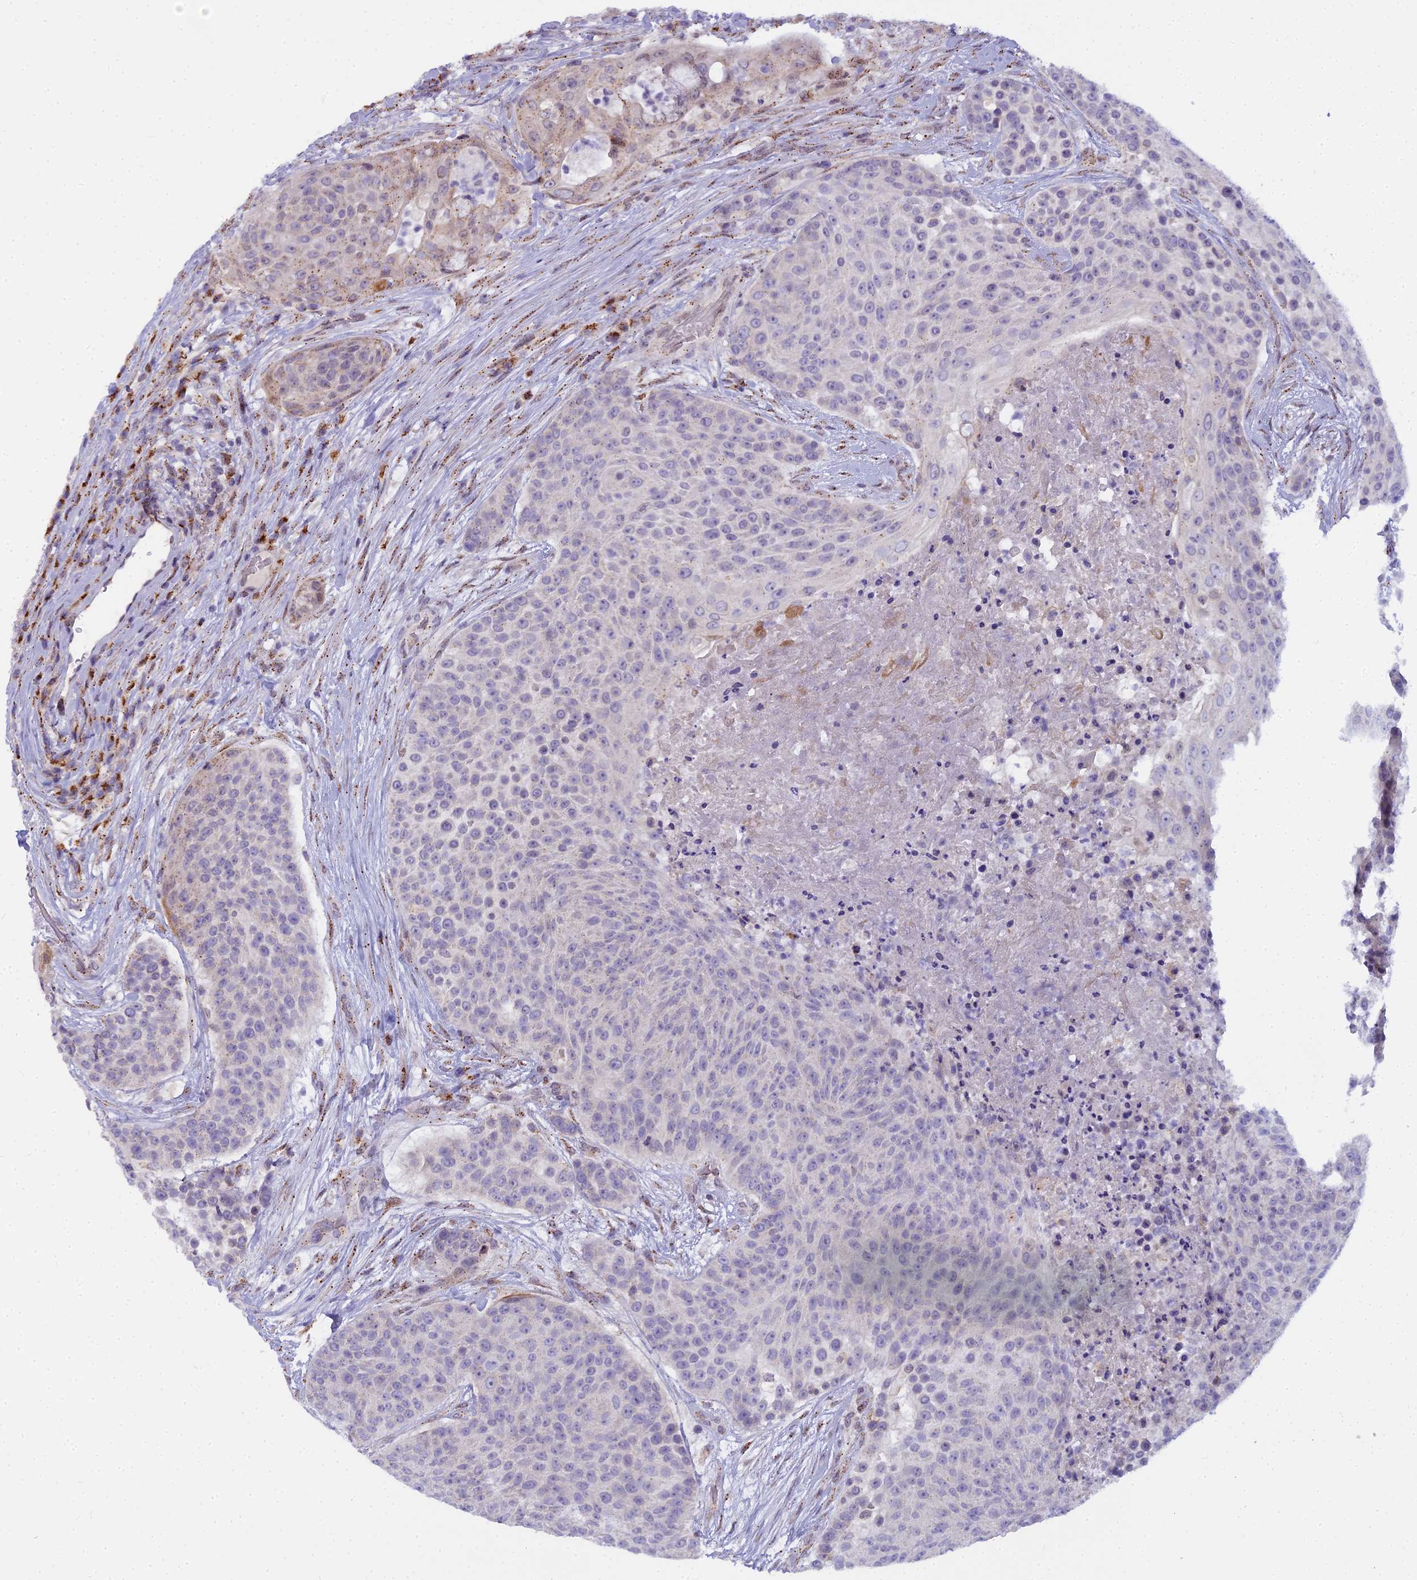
{"staining": {"intensity": "weak", "quantity": "<25%", "location": "cytoplasmic/membranous"}, "tissue": "urothelial cancer", "cell_type": "Tumor cells", "image_type": "cancer", "snomed": [{"axis": "morphology", "description": "Urothelial carcinoma, High grade"}, {"axis": "topography", "description": "Urinary bladder"}], "caption": "Urothelial cancer was stained to show a protein in brown. There is no significant positivity in tumor cells.", "gene": "WDPCP", "patient": {"sex": "female", "age": 63}}